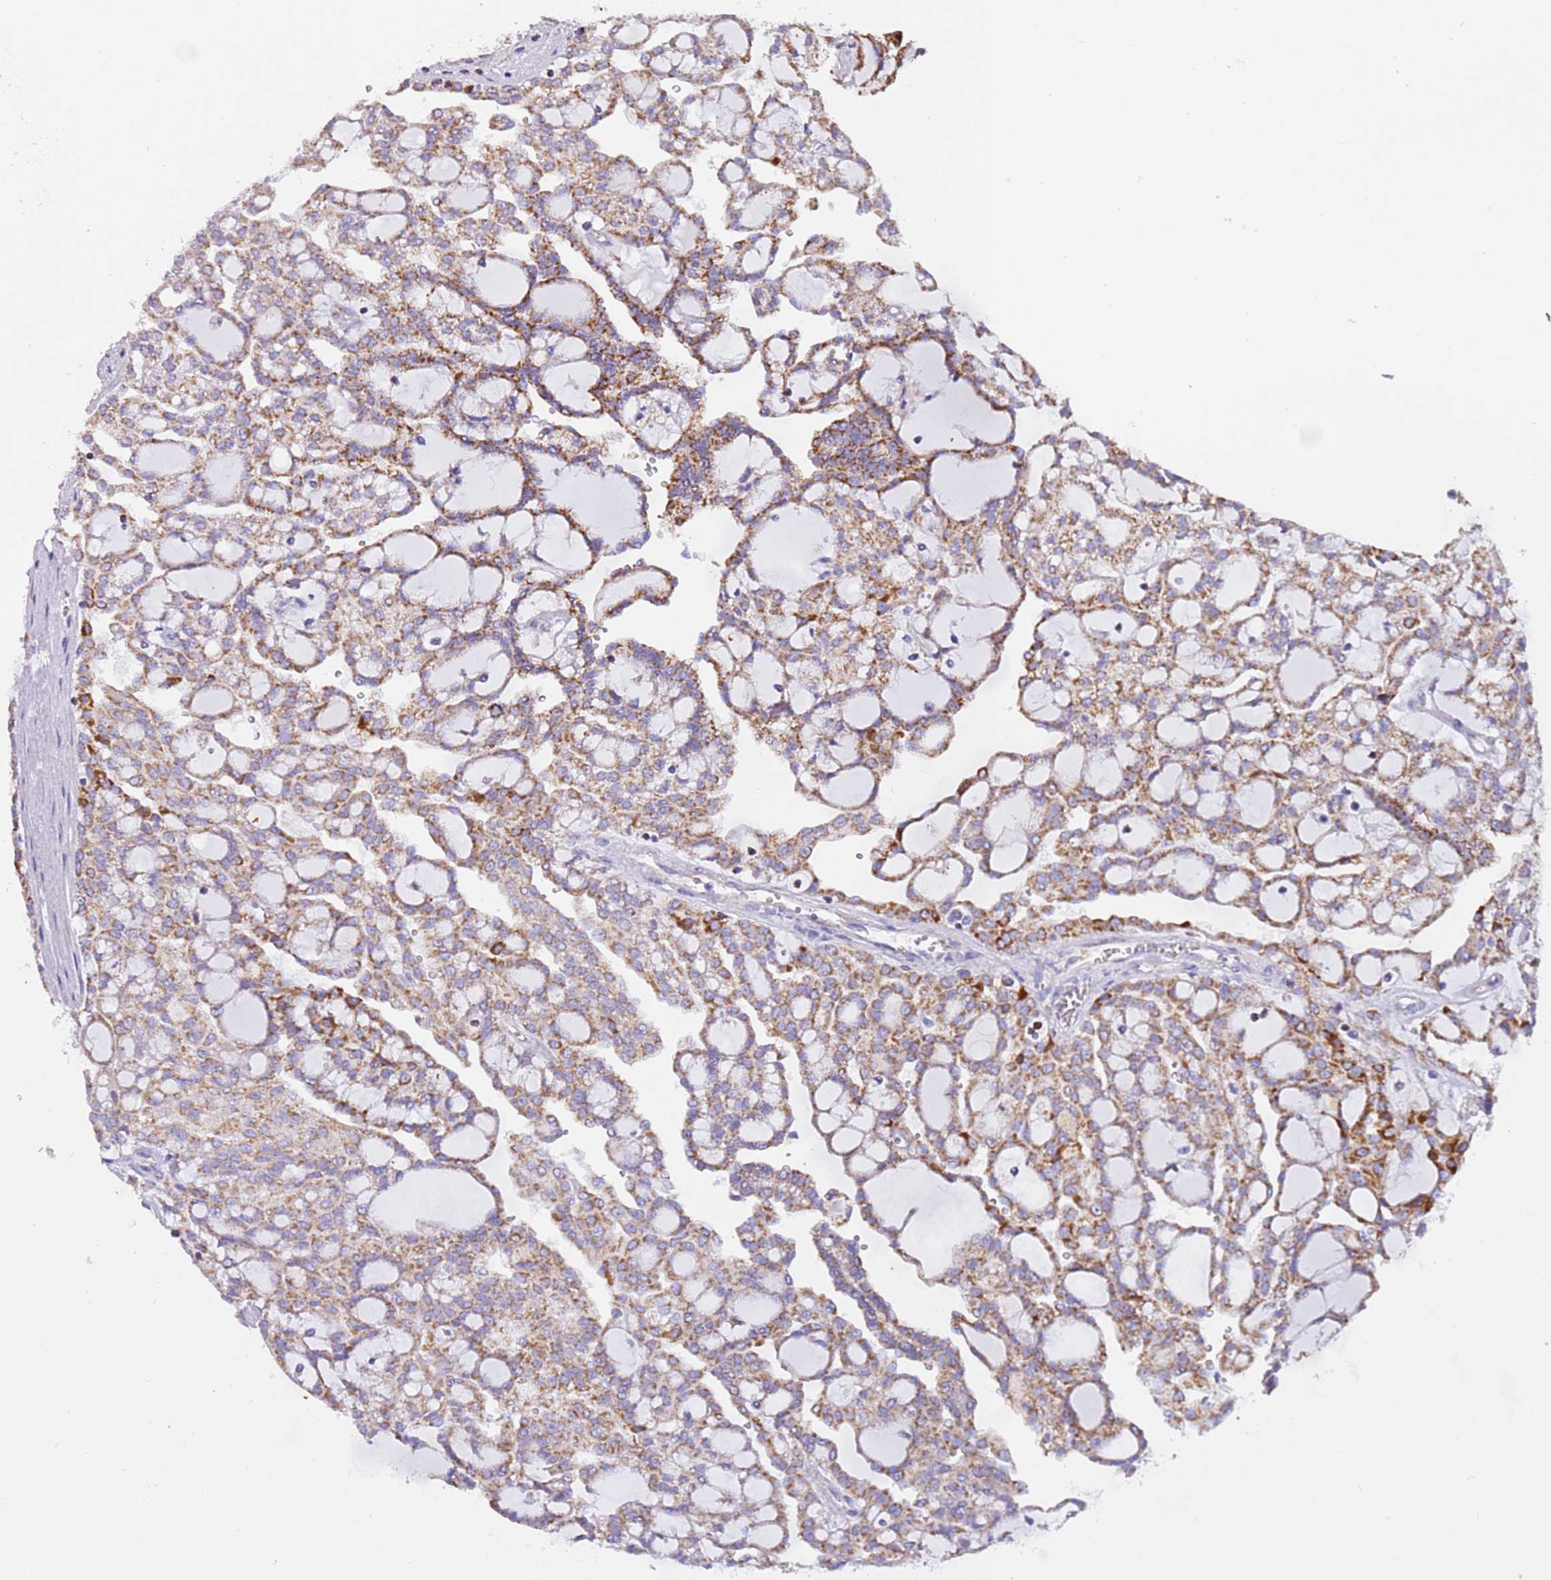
{"staining": {"intensity": "strong", "quantity": "25%-75%", "location": "cytoplasmic/membranous"}, "tissue": "renal cancer", "cell_type": "Tumor cells", "image_type": "cancer", "snomed": [{"axis": "morphology", "description": "Adenocarcinoma, NOS"}, {"axis": "topography", "description": "Kidney"}], "caption": "High-power microscopy captured an immunohistochemistry histopathology image of renal cancer (adenocarcinoma), revealing strong cytoplasmic/membranous positivity in approximately 25%-75% of tumor cells.", "gene": "SUCLG2", "patient": {"sex": "male", "age": 63}}